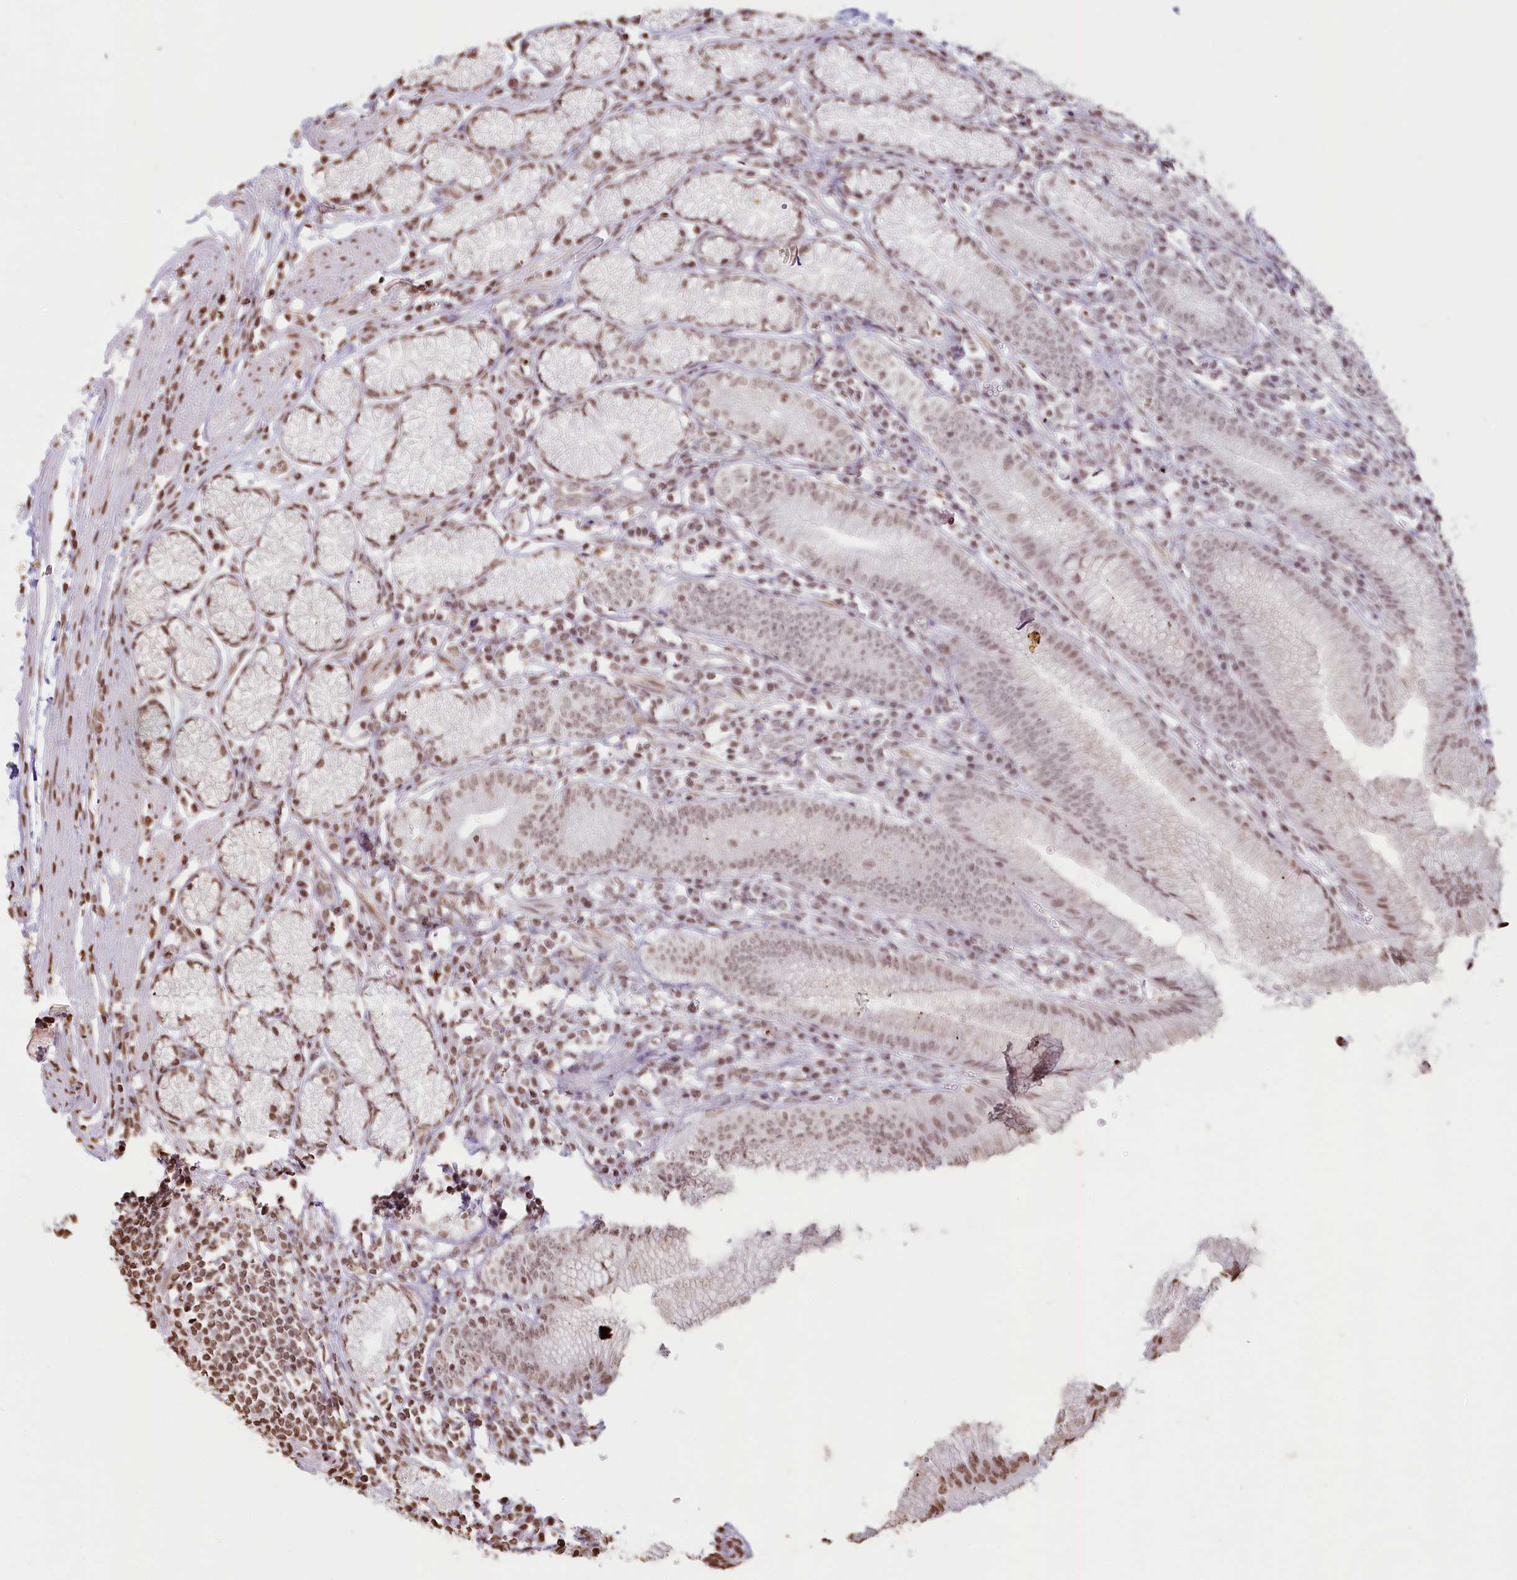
{"staining": {"intensity": "moderate", "quantity": ">75%", "location": "nuclear"}, "tissue": "stomach", "cell_type": "Glandular cells", "image_type": "normal", "snomed": [{"axis": "morphology", "description": "Normal tissue, NOS"}, {"axis": "topography", "description": "Stomach"}], "caption": "IHC (DAB) staining of normal human stomach exhibits moderate nuclear protein positivity in about >75% of glandular cells.", "gene": "FAM13A", "patient": {"sex": "male", "age": 55}}